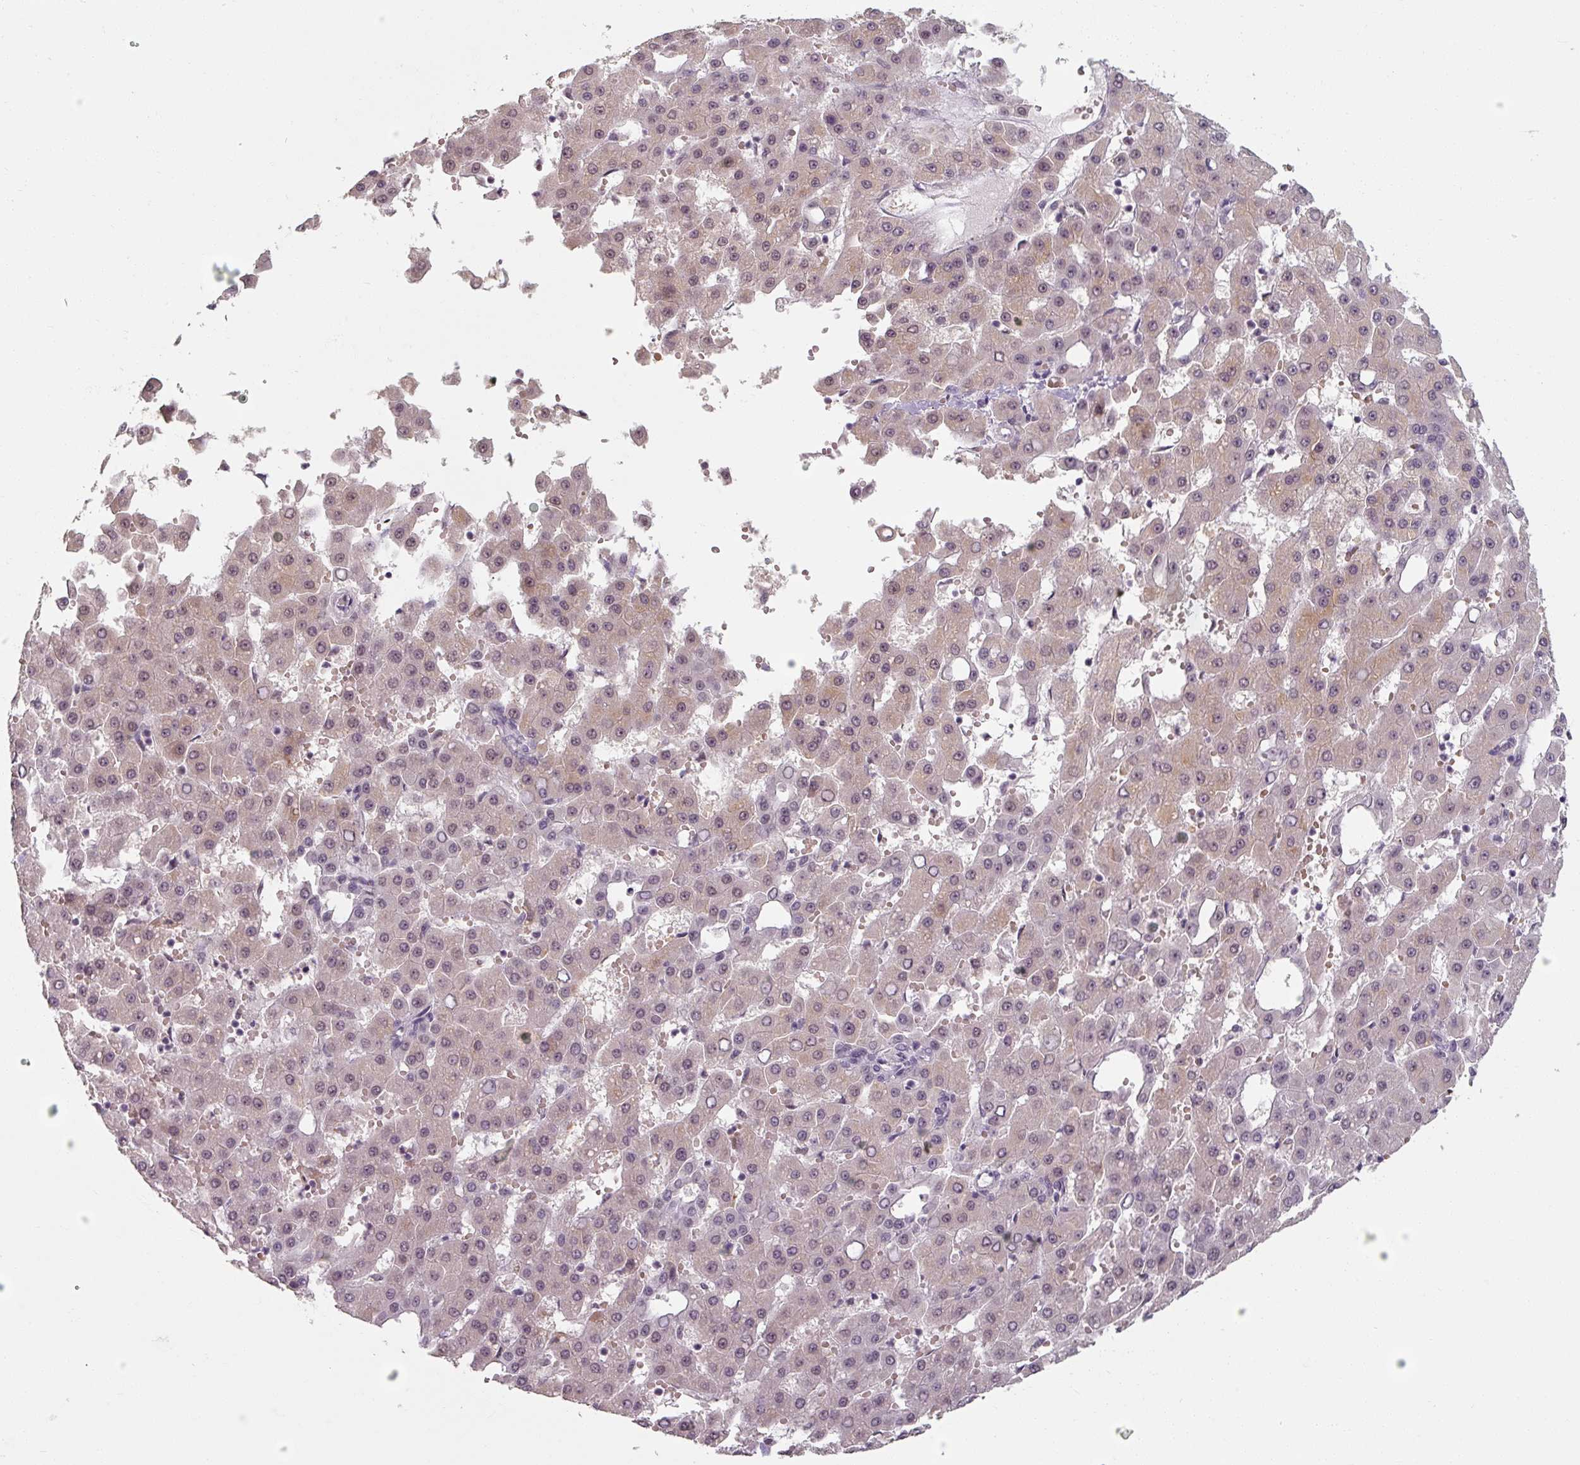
{"staining": {"intensity": "weak", "quantity": "25%-75%", "location": "cytoplasmic/membranous,nuclear"}, "tissue": "liver cancer", "cell_type": "Tumor cells", "image_type": "cancer", "snomed": [{"axis": "morphology", "description": "Carcinoma, Hepatocellular, NOS"}, {"axis": "topography", "description": "Liver"}], "caption": "Tumor cells reveal low levels of weak cytoplasmic/membranous and nuclear staining in approximately 25%-75% of cells in human hepatocellular carcinoma (liver).", "gene": "ZFTRAF1", "patient": {"sex": "male", "age": 47}}